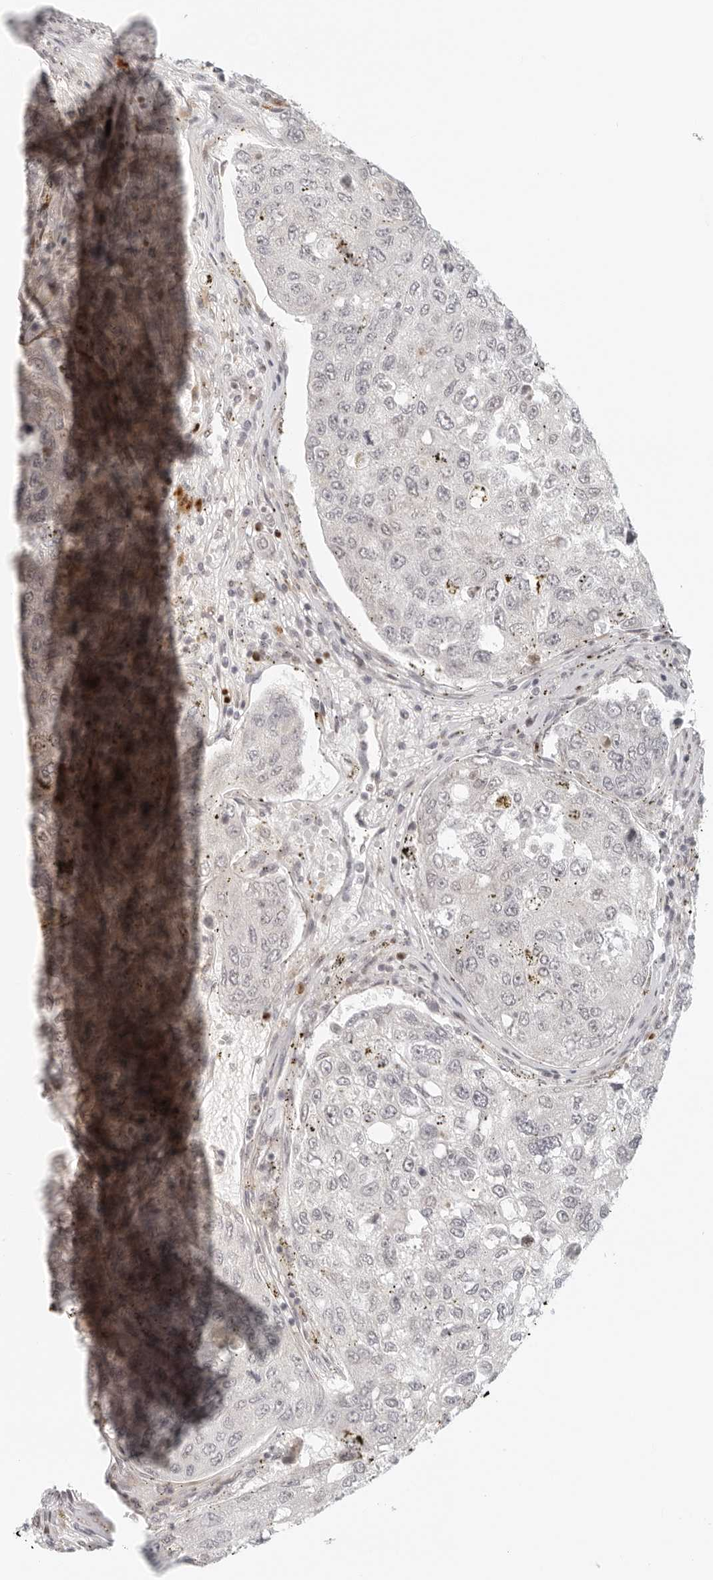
{"staining": {"intensity": "negative", "quantity": "none", "location": "none"}, "tissue": "urothelial cancer", "cell_type": "Tumor cells", "image_type": "cancer", "snomed": [{"axis": "morphology", "description": "Urothelial carcinoma, High grade"}, {"axis": "topography", "description": "Lymph node"}, {"axis": "topography", "description": "Urinary bladder"}], "caption": "Tumor cells are negative for brown protein staining in urothelial cancer.", "gene": "ZNF678", "patient": {"sex": "male", "age": 51}}